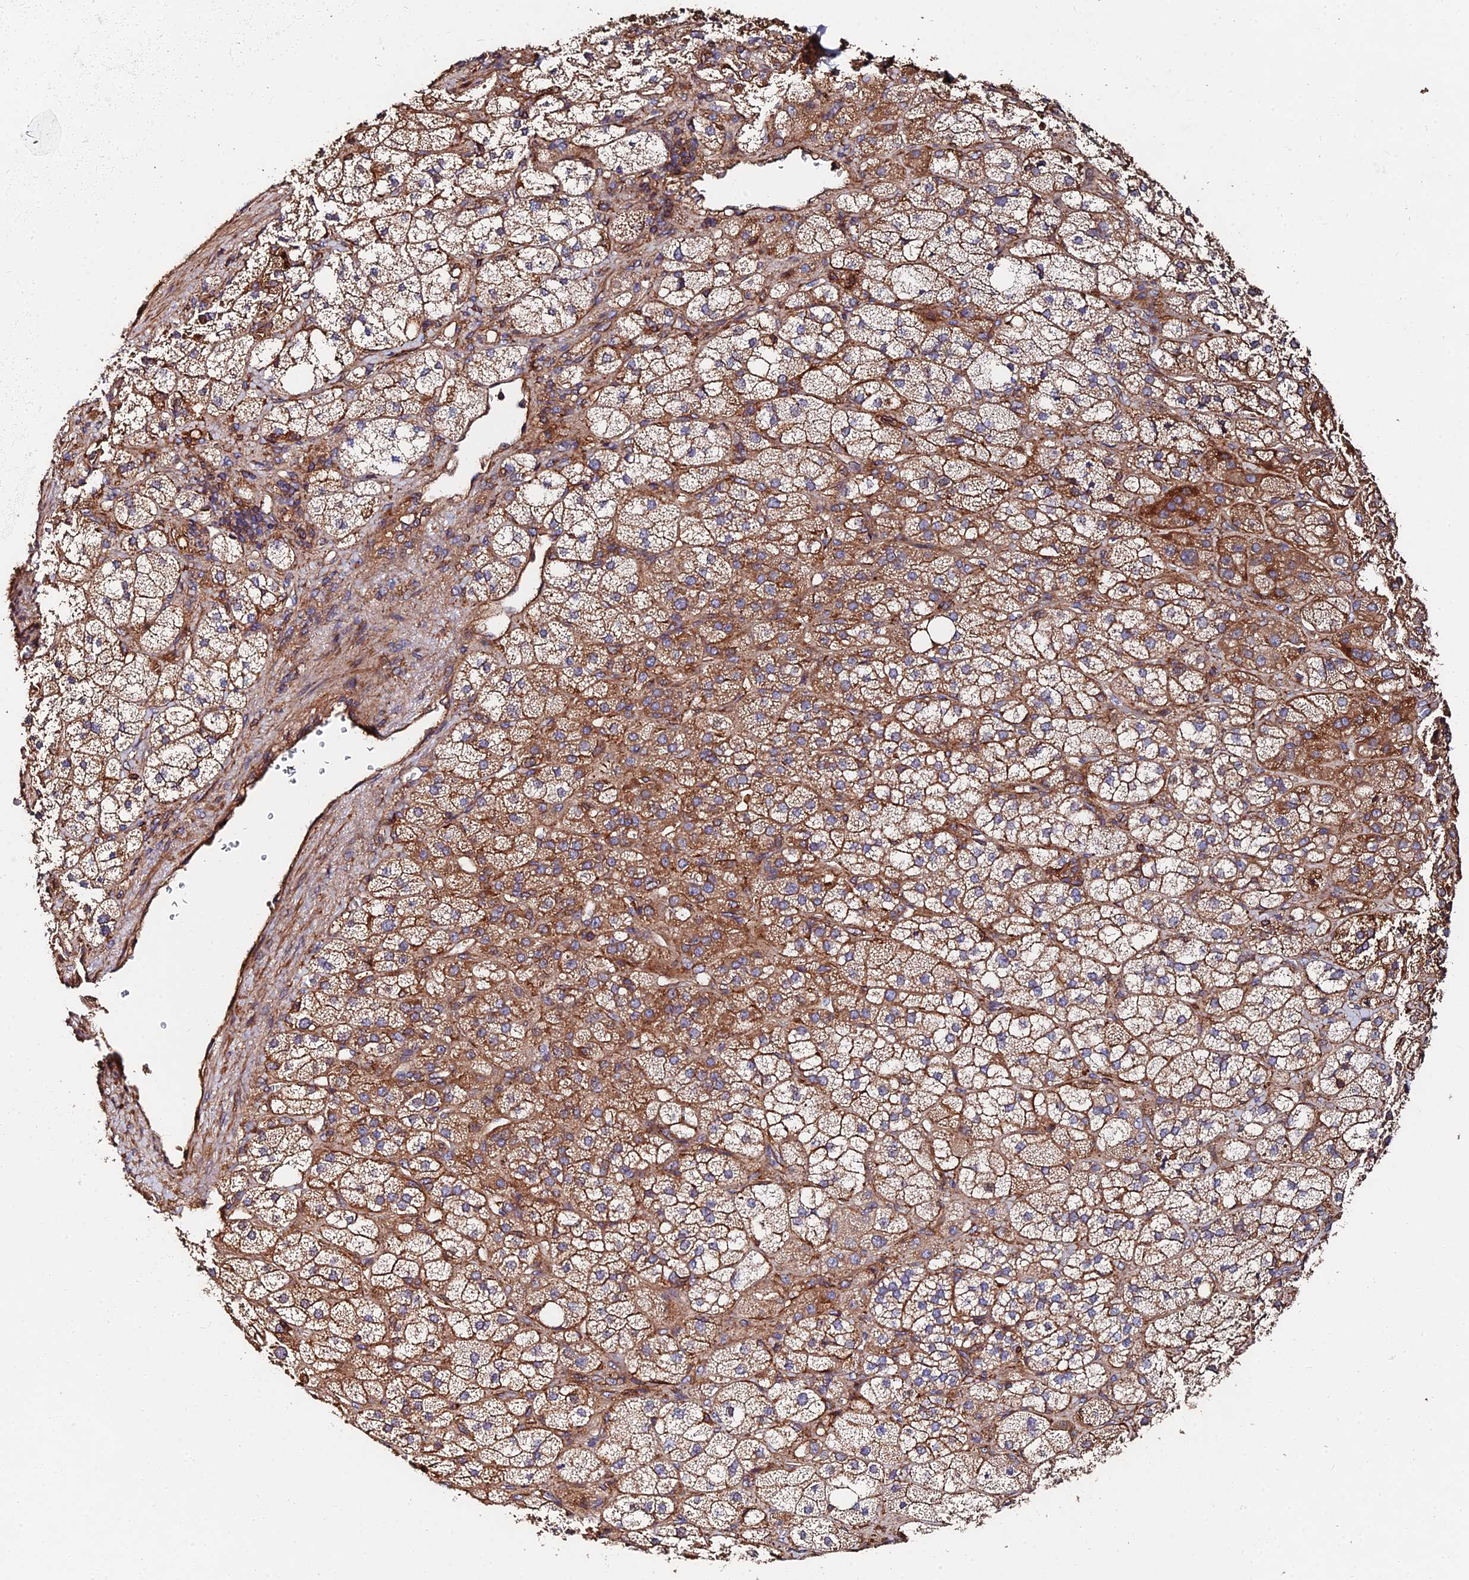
{"staining": {"intensity": "moderate", "quantity": ">75%", "location": "cytoplasmic/membranous"}, "tissue": "adrenal gland", "cell_type": "Glandular cells", "image_type": "normal", "snomed": [{"axis": "morphology", "description": "Normal tissue, NOS"}, {"axis": "topography", "description": "Adrenal gland"}], "caption": "High-magnification brightfield microscopy of normal adrenal gland stained with DAB (brown) and counterstained with hematoxylin (blue). glandular cells exhibit moderate cytoplasmic/membranous staining is identified in about>75% of cells.", "gene": "EXT1", "patient": {"sex": "male", "age": 61}}